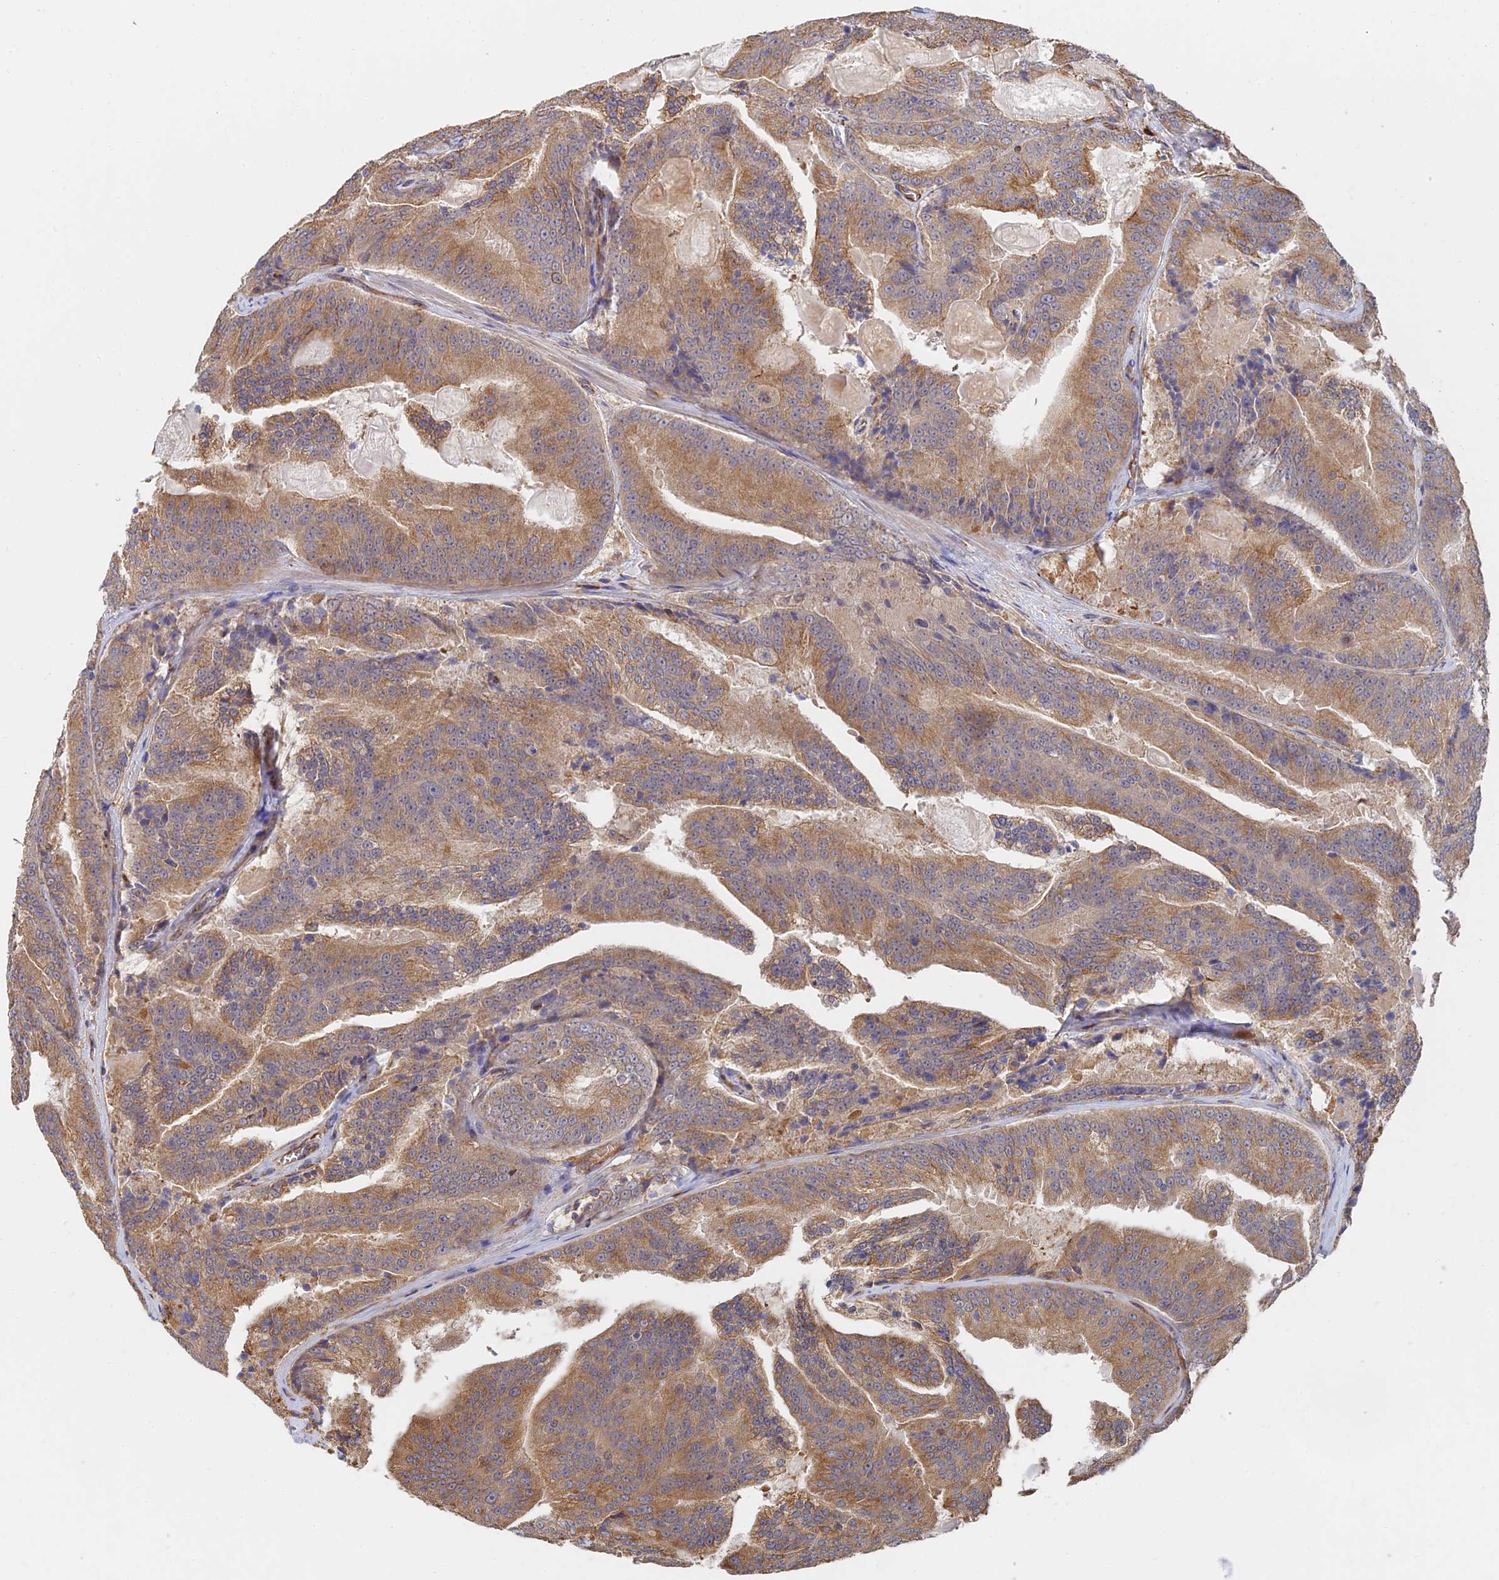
{"staining": {"intensity": "moderate", "quantity": ">75%", "location": "cytoplasmic/membranous"}, "tissue": "prostate cancer", "cell_type": "Tumor cells", "image_type": "cancer", "snomed": [{"axis": "morphology", "description": "Adenocarcinoma, High grade"}, {"axis": "topography", "description": "Prostate"}], "caption": "DAB (3,3'-diaminobenzidine) immunohistochemical staining of prostate adenocarcinoma (high-grade) exhibits moderate cytoplasmic/membranous protein expression in approximately >75% of tumor cells.", "gene": "WBP11", "patient": {"sex": "male", "age": 61}}